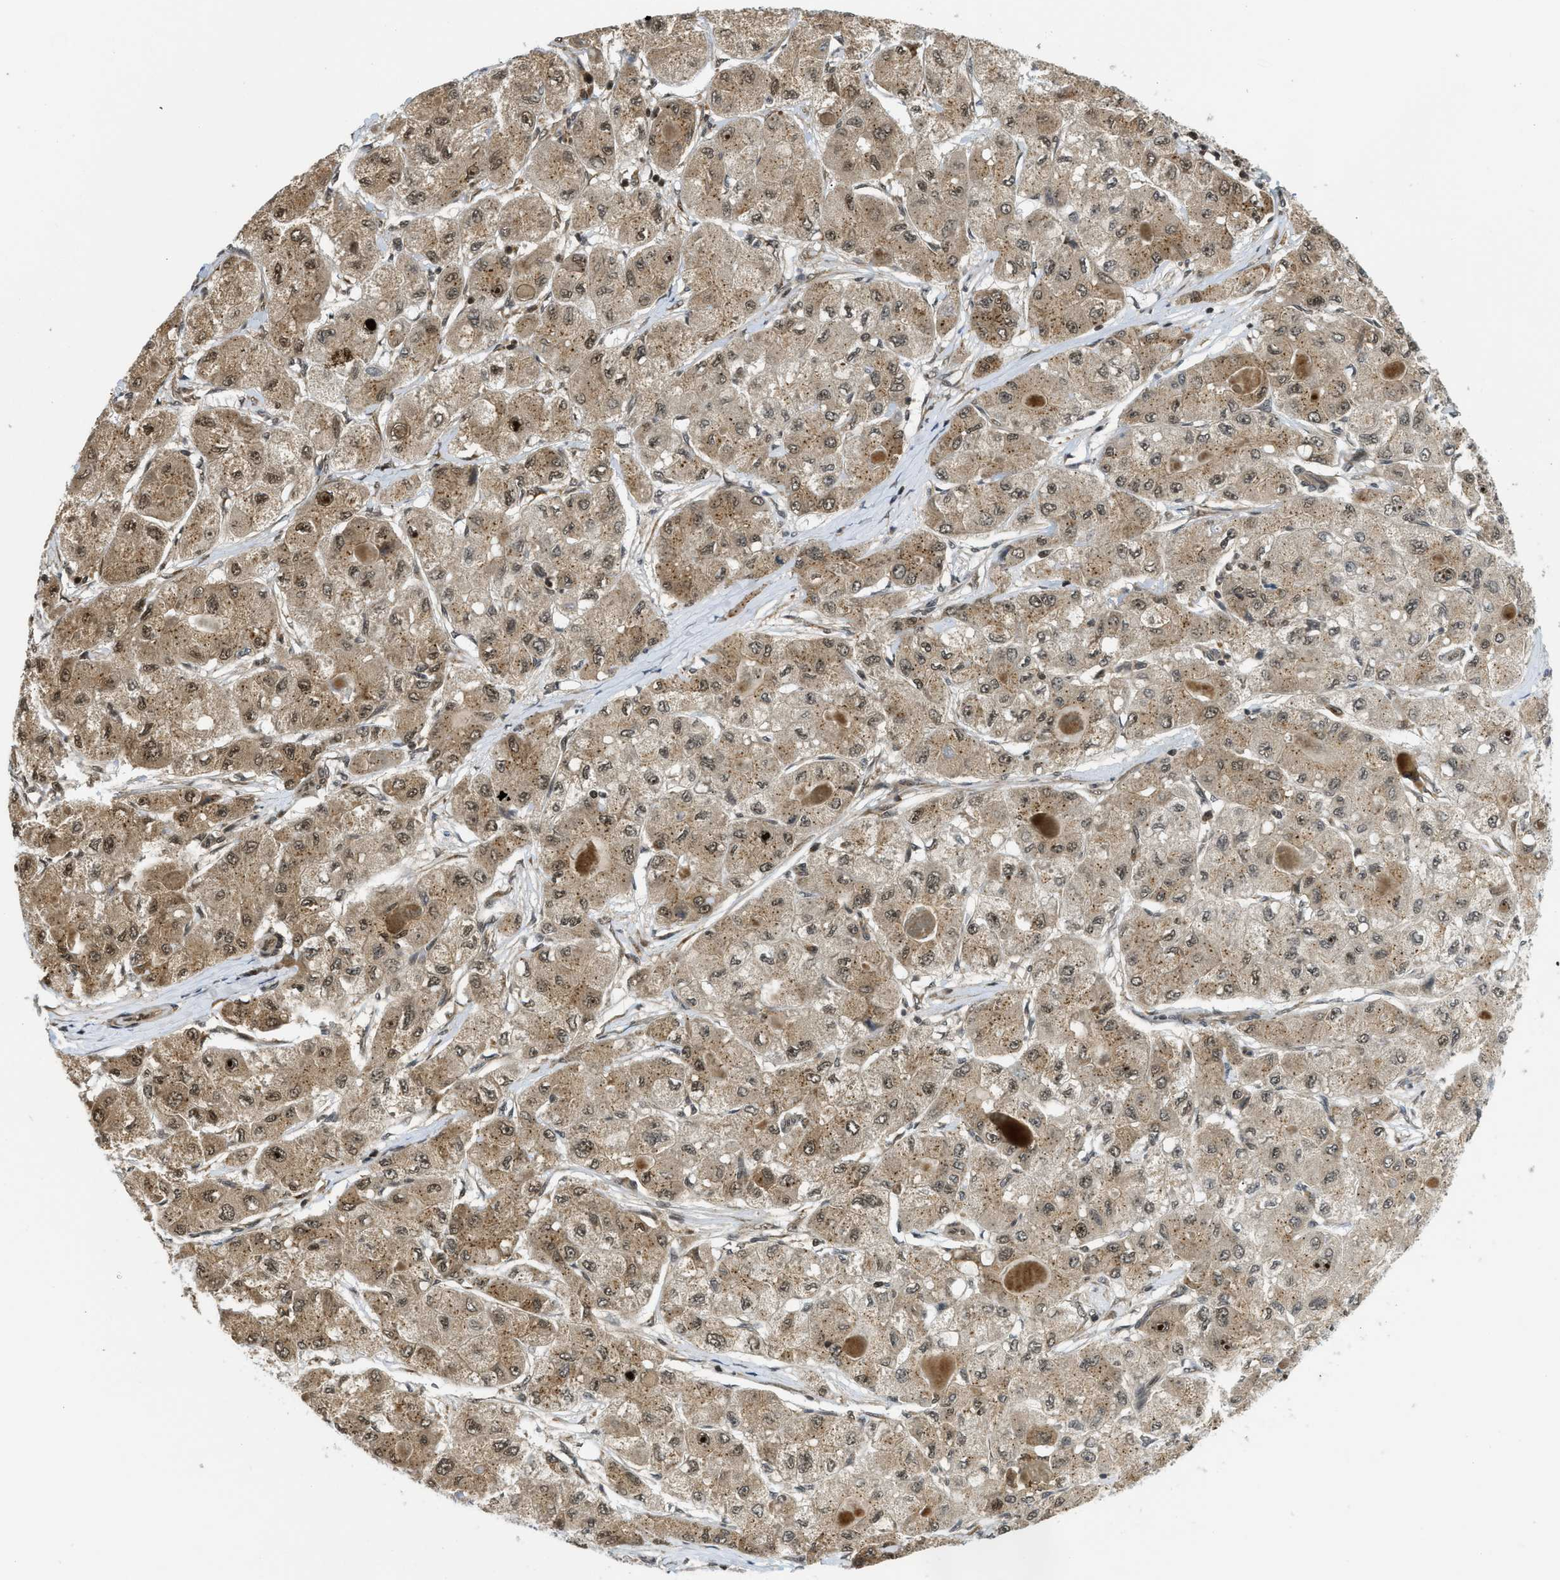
{"staining": {"intensity": "weak", "quantity": ">75%", "location": "cytoplasmic/membranous,nuclear"}, "tissue": "liver cancer", "cell_type": "Tumor cells", "image_type": "cancer", "snomed": [{"axis": "morphology", "description": "Carcinoma, Hepatocellular, NOS"}, {"axis": "topography", "description": "Liver"}], "caption": "Tumor cells exhibit low levels of weak cytoplasmic/membranous and nuclear positivity in about >75% of cells in human liver hepatocellular carcinoma.", "gene": "TACC1", "patient": {"sex": "male", "age": 80}}